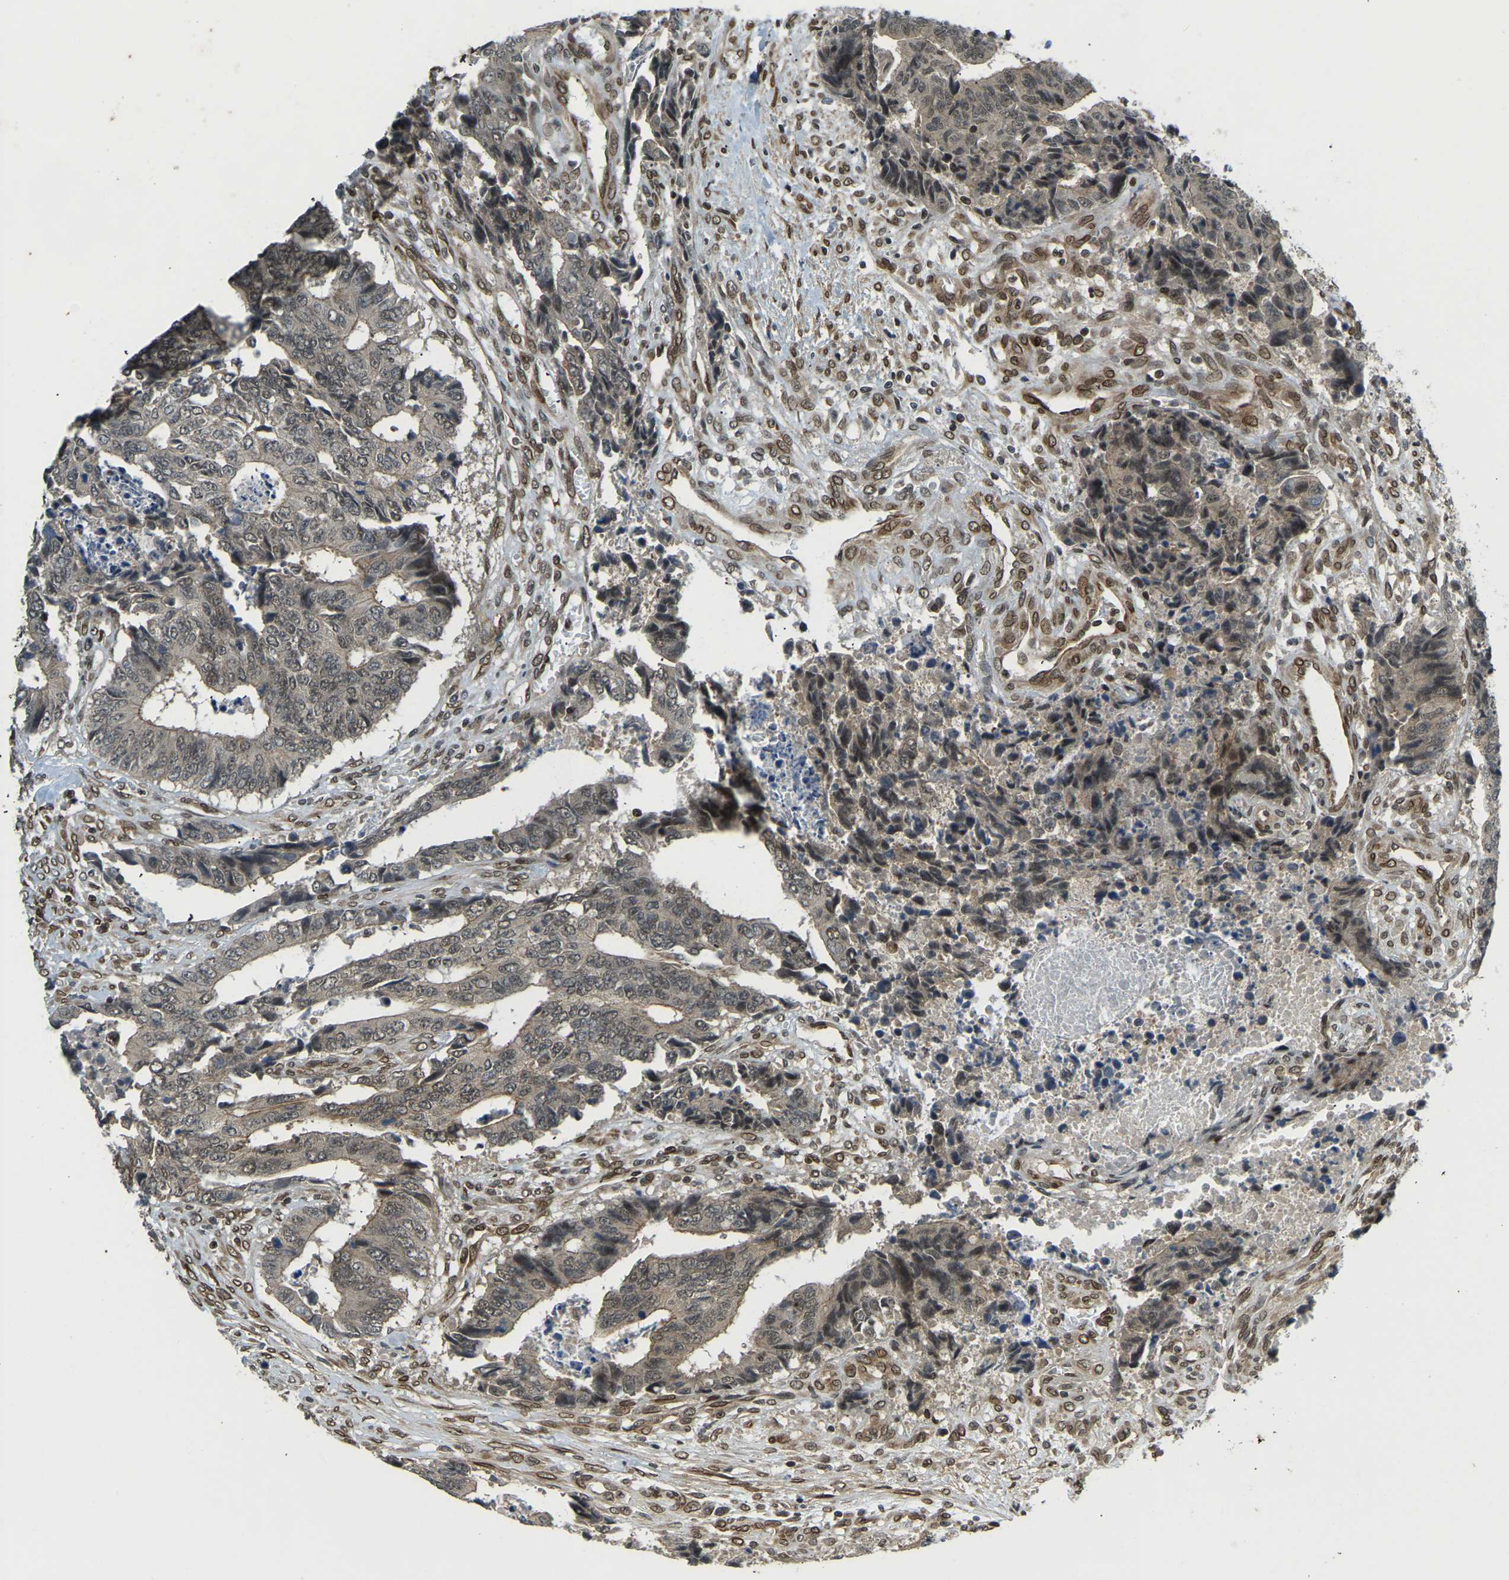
{"staining": {"intensity": "weak", "quantity": "25%-75%", "location": "cytoplasmic/membranous"}, "tissue": "colorectal cancer", "cell_type": "Tumor cells", "image_type": "cancer", "snomed": [{"axis": "morphology", "description": "Adenocarcinoma, NOS"}, {"axis": "topography", "description": "Rectum"}], "caption": "Protein analysis of colorectal cancer (adenocarcinoma) tissue displays weak cytoplasmic/membranous staining in about 25%-75% of tumor cells.", "gene": "SYNE1", "patient": {"sex": "male", "age": 84}}